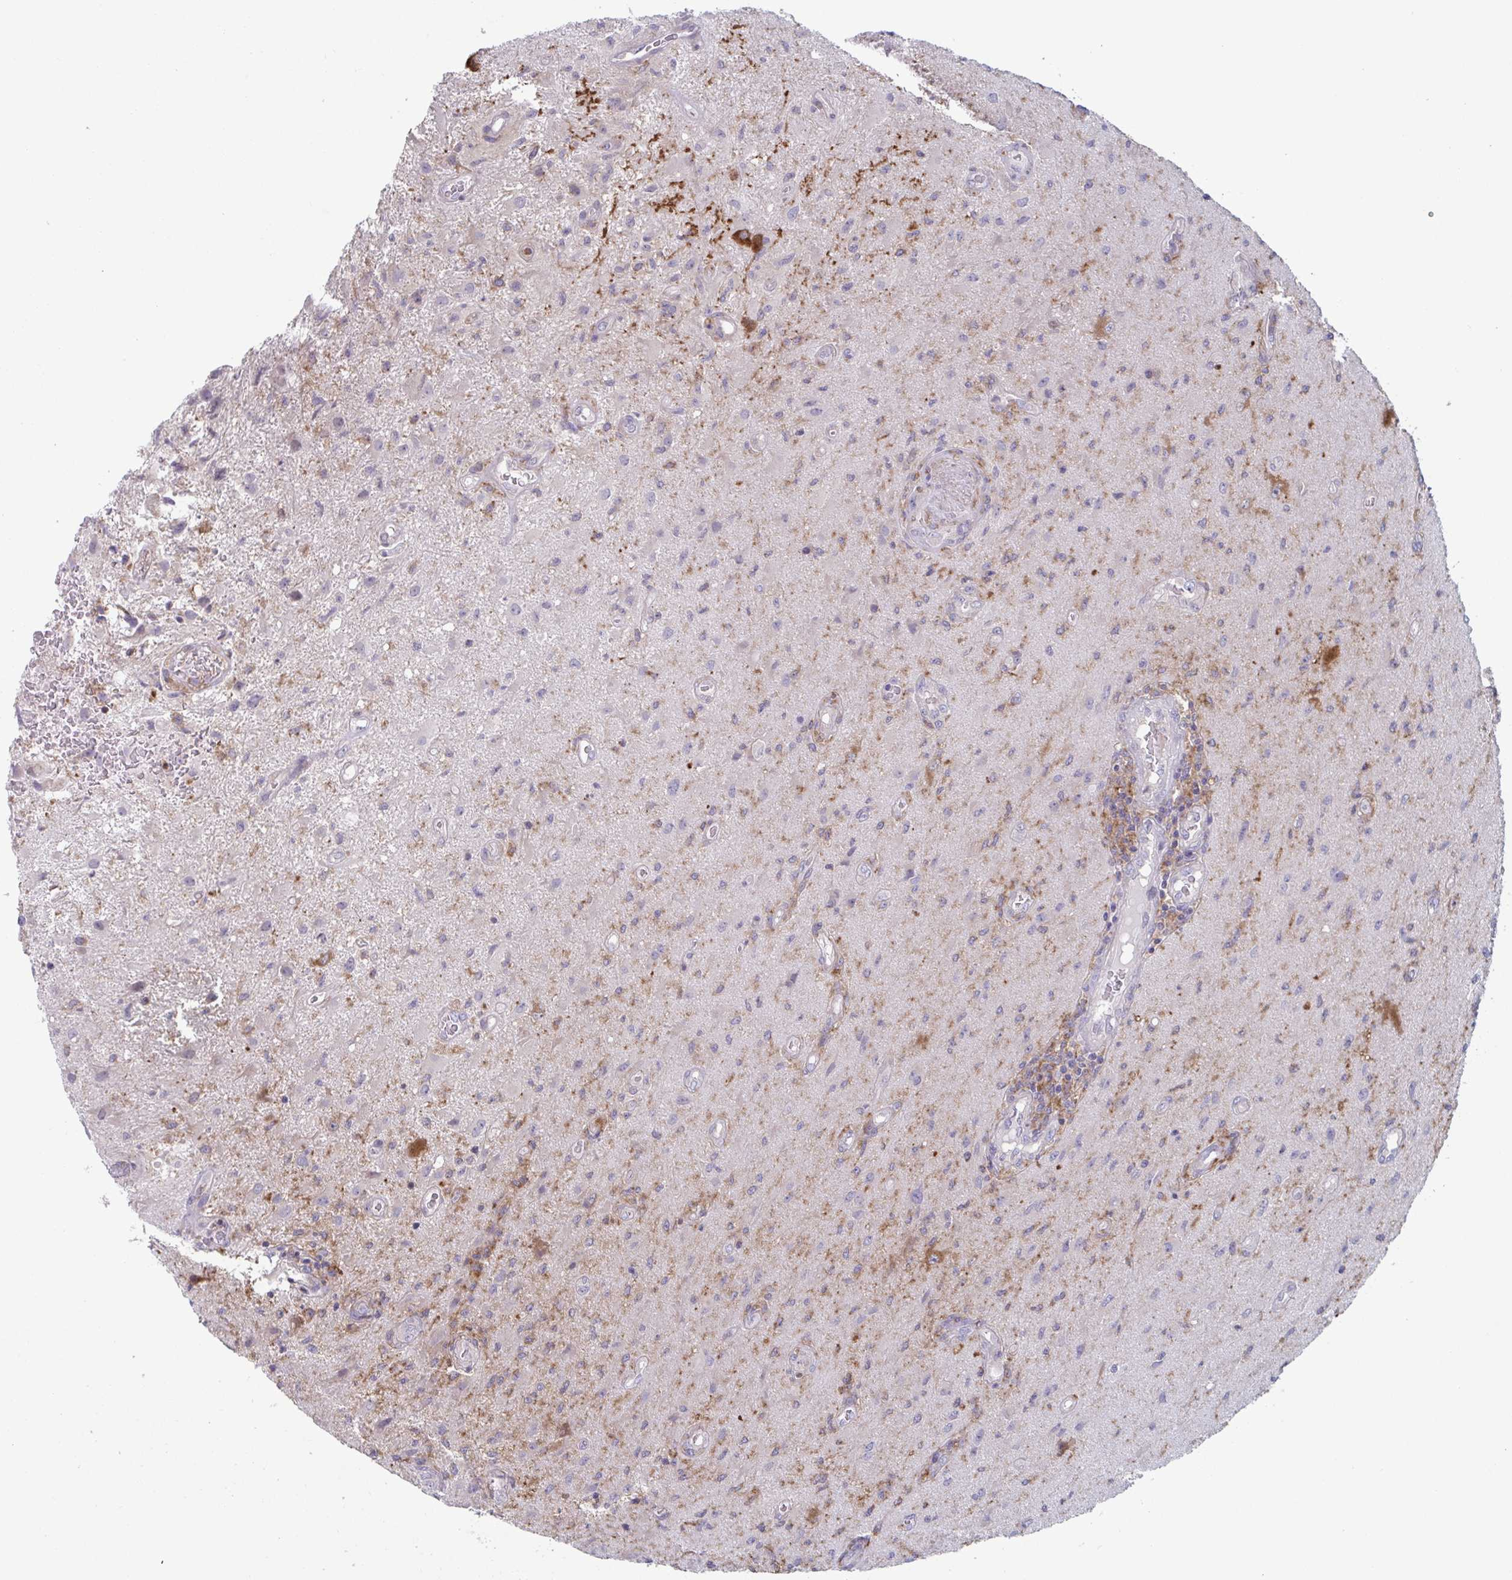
{"staining": {"intensity": "strong", "quantity": "<25%", "location": "cytoplasmic/membranous"}, "tissue": "glioma", "cell_type": "Tumor cells", "image_type": "cancer", "snomed": [{"axis": "morphology", "description": "Glioma, malignant, High grade"}, {"axis": "topography", "description": "Brain"}], "caption": "High-power microscopy captured an immunohistochemistry micrograph of glioma, revealing strong cytoplasmic/membranous expression in about <25% of tumor cells. (DAB (3,3'-diaminobenzidine) IHC, brown staining for protein, blue staining for nuclei).", "gene": "NIPSNAP1", "patient": {"sex": "male", "age": 67}}